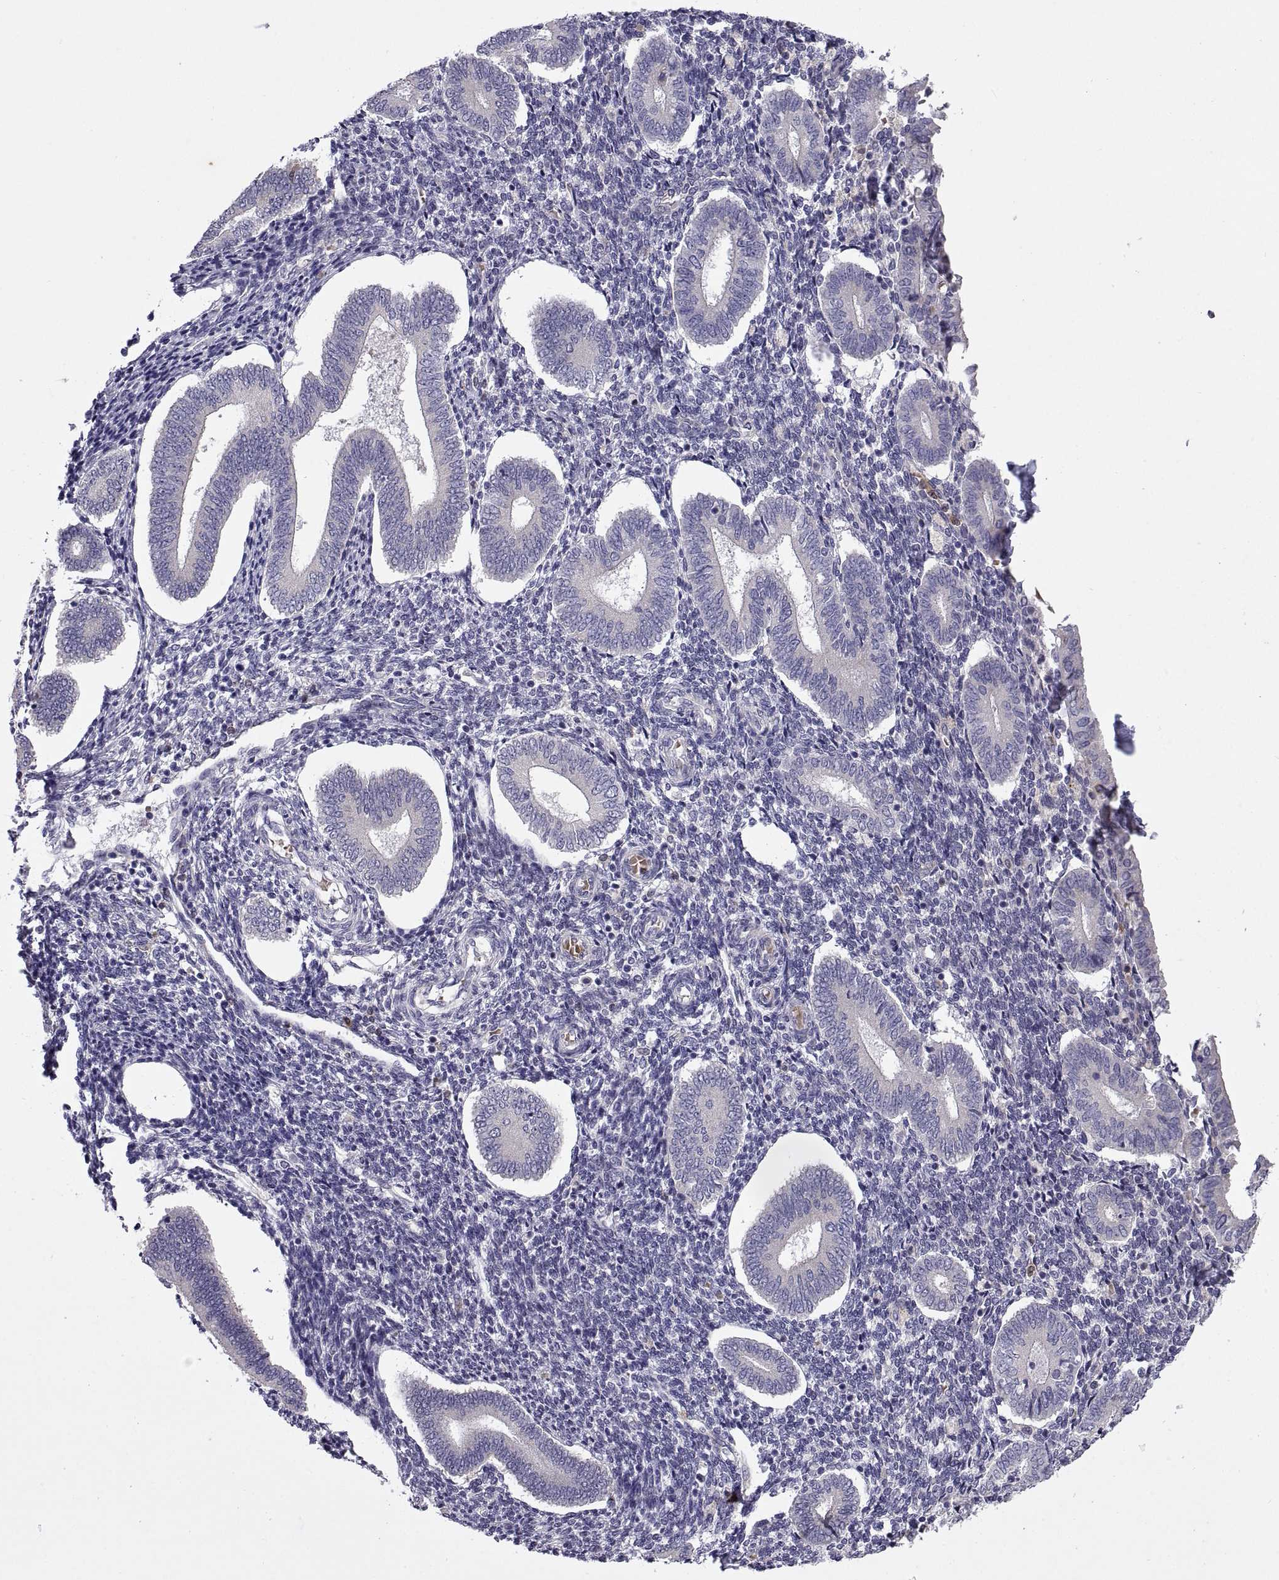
{"staining": {"intensity": "negative", "quantity": "none", "location": "none"}, "tissue": "endometrium", "cell_type": "Cells in endometrial stroma", "image_type": "normal", "snomed": [{"axis": "morphology", "description": "Normal tissue, NOS"}, {"axis": "topography", "description": "Endometrium"}], "caption": "This is a micrograph of immunohistochemistry (IHC) staining of benign endometrium, which shows no staining in cells in endometrial stroma.", "gene": "DOK3", "patient": {"sex": "female", "age": 40}}